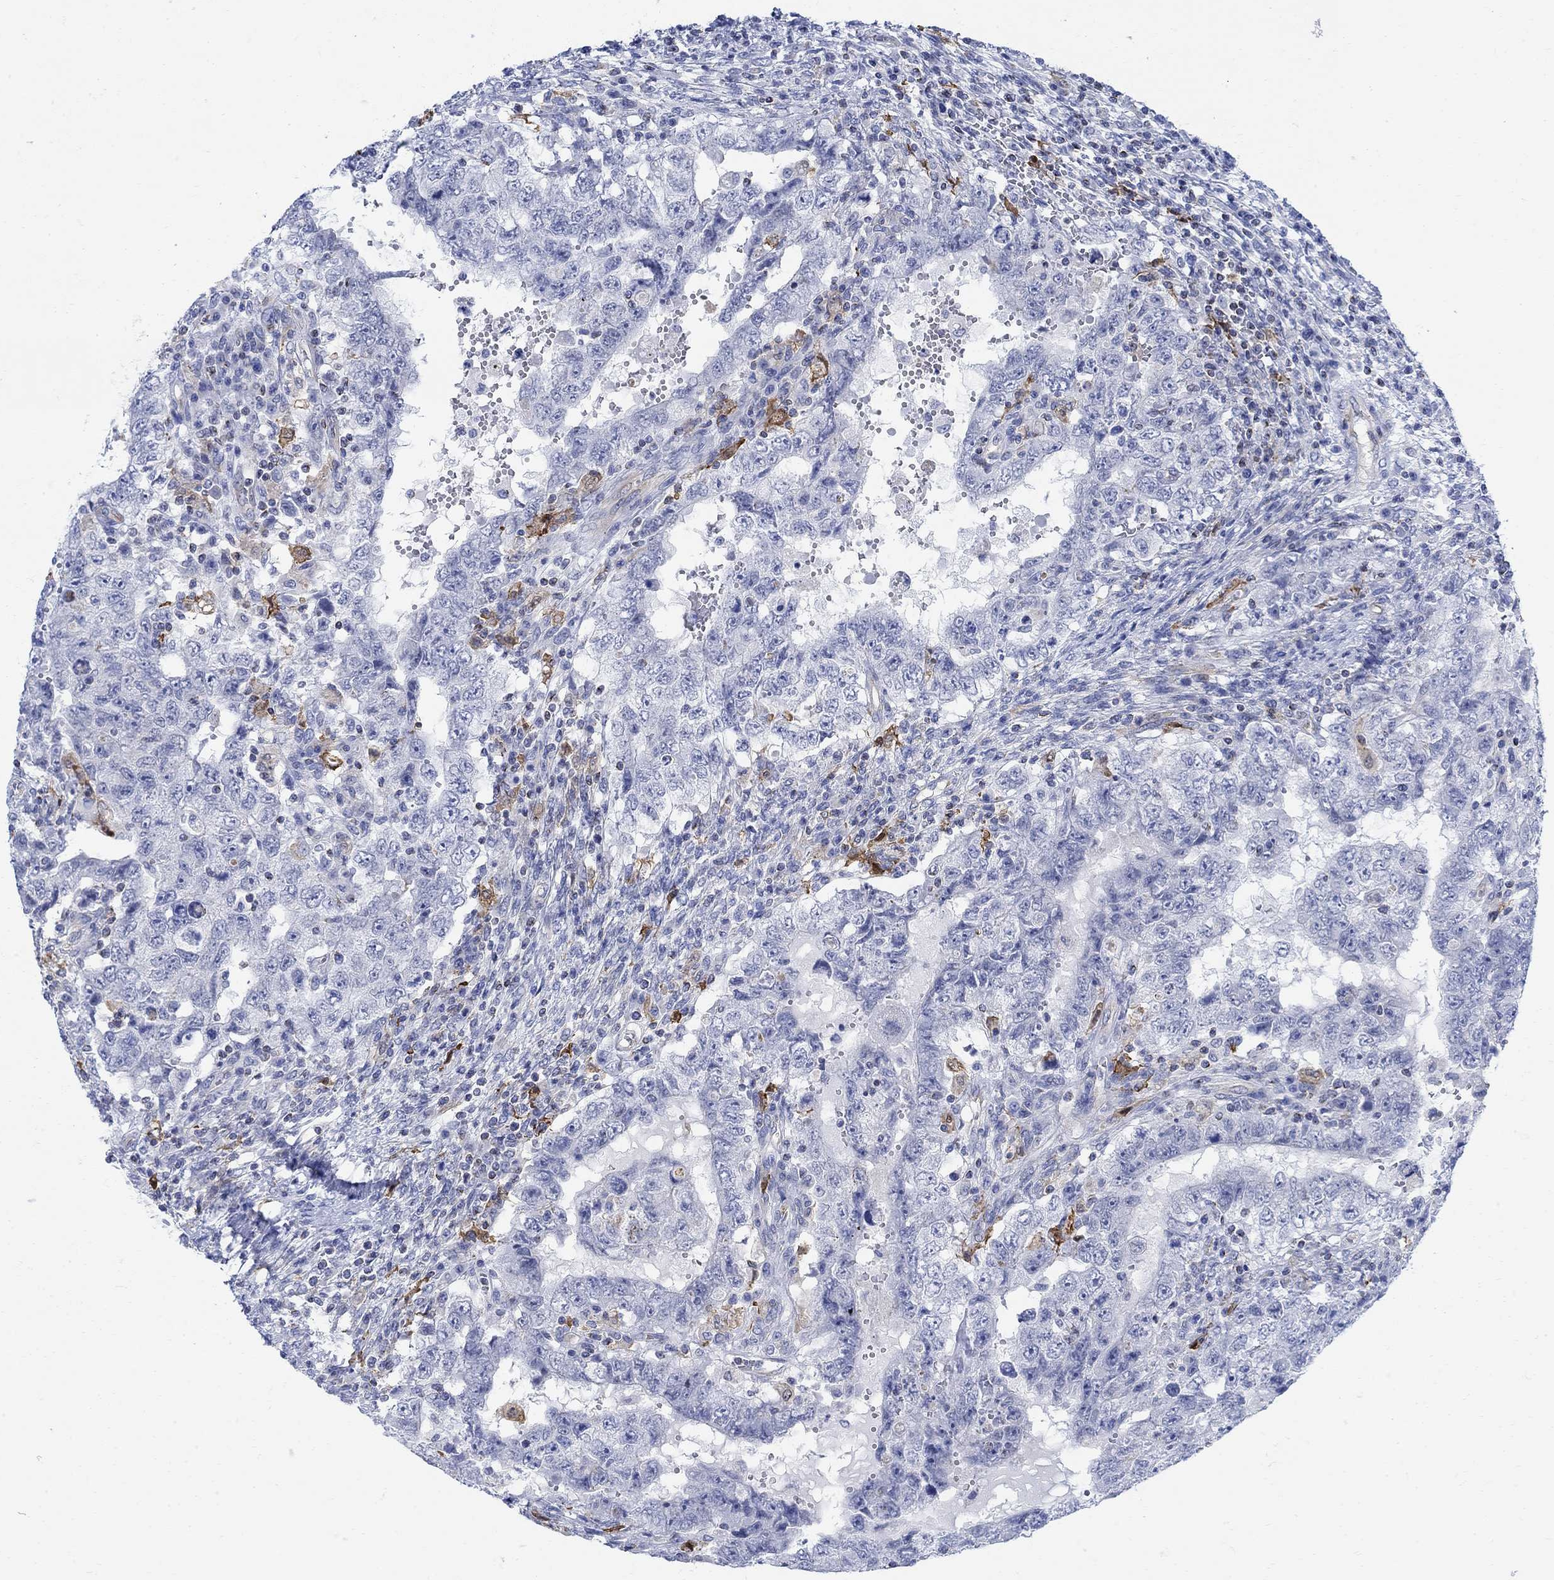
{"staining": {"intensity": "negative", "quantity": "none", "location": "none"}, "tissue": "testis cancer", "cell_type": "Tumor cells", "image_type": "cancer", "snomed": [{"axis": "morphology", "description": "Carcinoma, Embryonal, NOS"}, {"axis": "topography", "description": "Testis"}], "caption": "Tumor cells show no significant staining in testis cancer. (Stains: DAB (3,3'-diaminobenzidine) IHC with hematoxylin counter stain, Microscopy: brightfield microscopy at high magnification).", "gene": "PHF21B", "patient": {"sex": "male", "age": 26}}